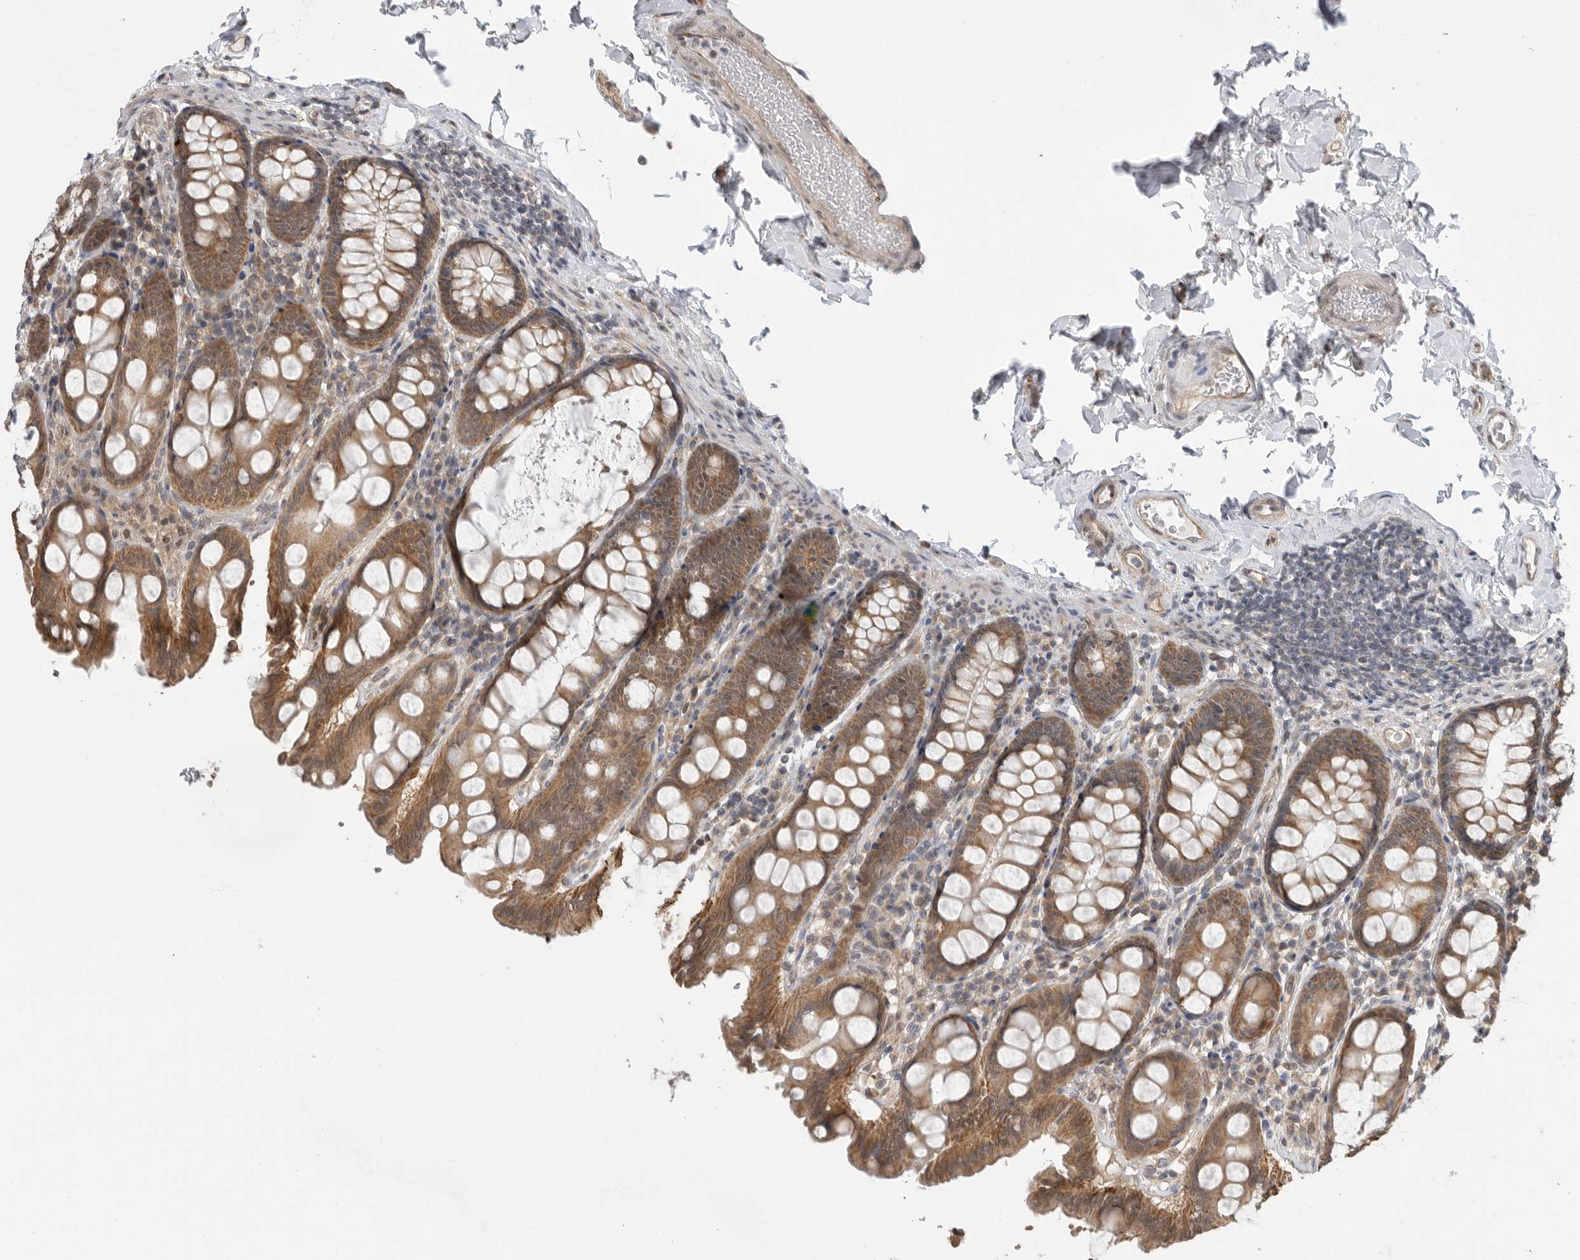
{"staining": {"intensity": "weak", "quantity": ">75%", "location": "cytoplasmic/membranous"}, "tissue": "colon", "cell_type": "Endothelial cells", "image_type": "normal", "snomed": [{"axis": "morphology", "description": "Normal tissue, NOS"}, {"axis": "topography", "description": "Colon"}, {"axis": "topography", "description": "Peripheral nerve tissue"}], "caption": "Endothelial cells show low levels of weak cytoplasmic/membranous staining in about >75% of cells in unremarkable human colon. (DAB (3,3'-diaminobenzidine) IHC with brightfield microscopy, high magnification).", "gene": "VPS50", "patient": {"sex": "female", "age": 61}}